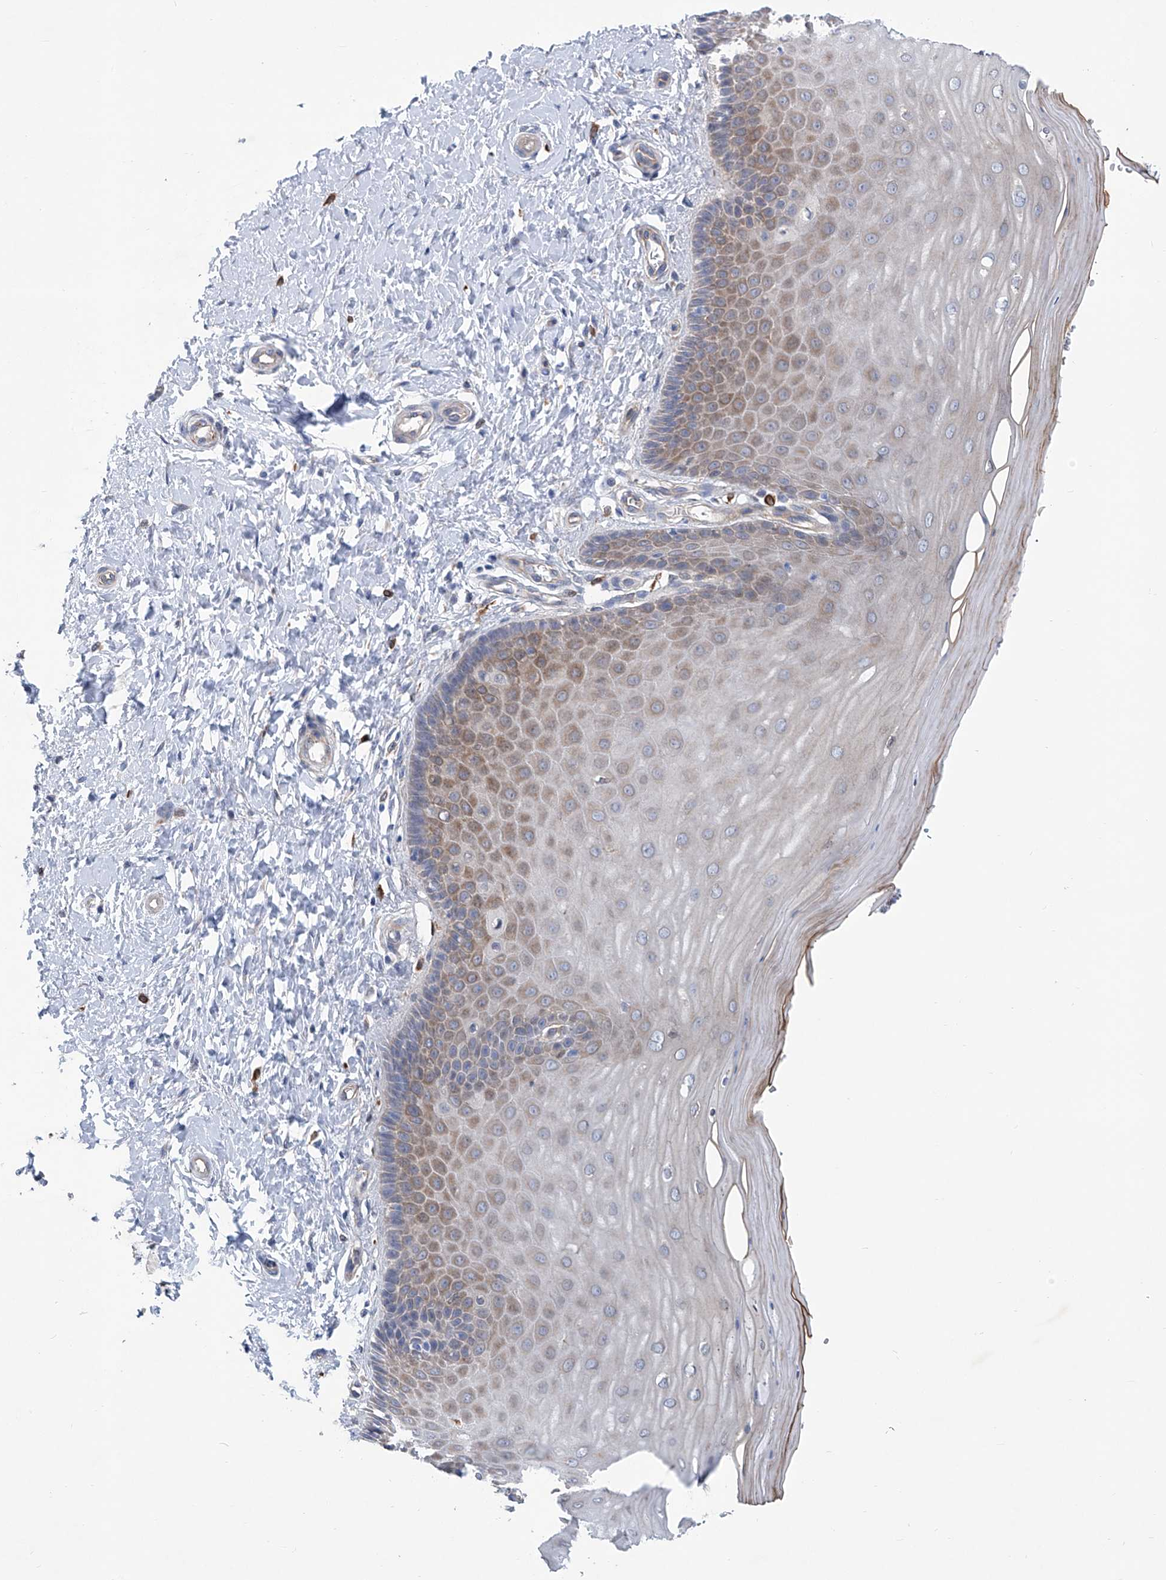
{"staining": {"intensity": "negative", "quantity": "none", "location": "none"}, "tissue": "cervix", "cell_type": "Glandular cells", "image_type": "normal", "snomed": [{"axis": "morphology", "description": "Normal tissue, NOS"}, {"axis": "topography", "description": "Cervix"}], "caption": "This is an immunohistochemistry micrograph of unremarkable cervix. There is no positivity in glandular cells.", "gene": "TNN", "patient": {"sex": "female", "age": 55}}